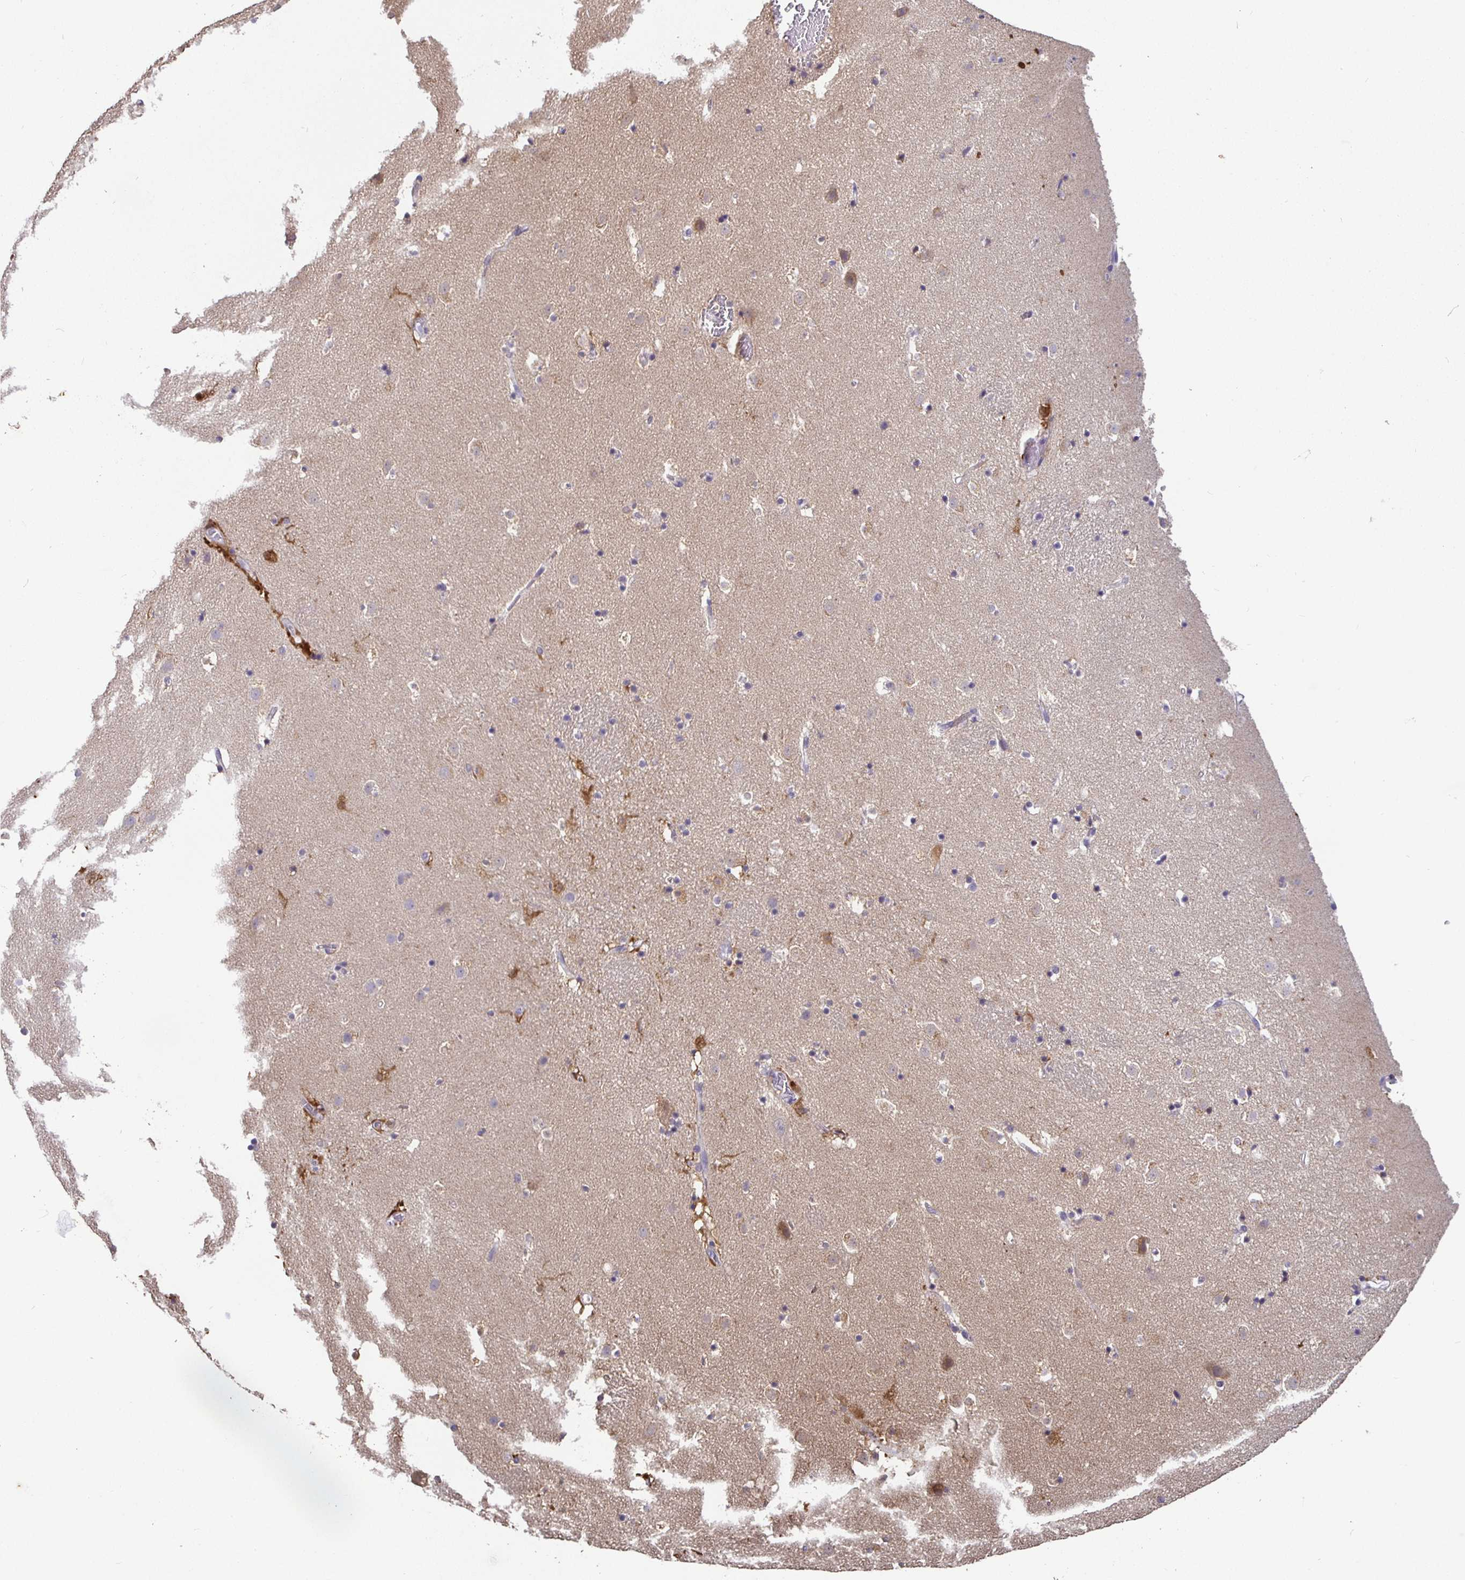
{"staining": {"intensity": "strong", "quantity": "<25%", "location": "cytoplasmic/membranous"}, "tissue": "caudate", "cell_type": "Glial cells", "image_type": "normal", "snomed": [{"axis": "morphology", "description": "Normal tissue, NOS"}, {"axis": "topography", "description": "Lateral ventricle wall"}], "caption": "An immunohistochemistry micrograph of unremarkable tissue is shown. Protein staining in brown highlights strong cytoplasmic/membranous positivity in caudate within glial cells.", "gene": "SHISA4", "patient": {"sex": "male", "age": 37}}